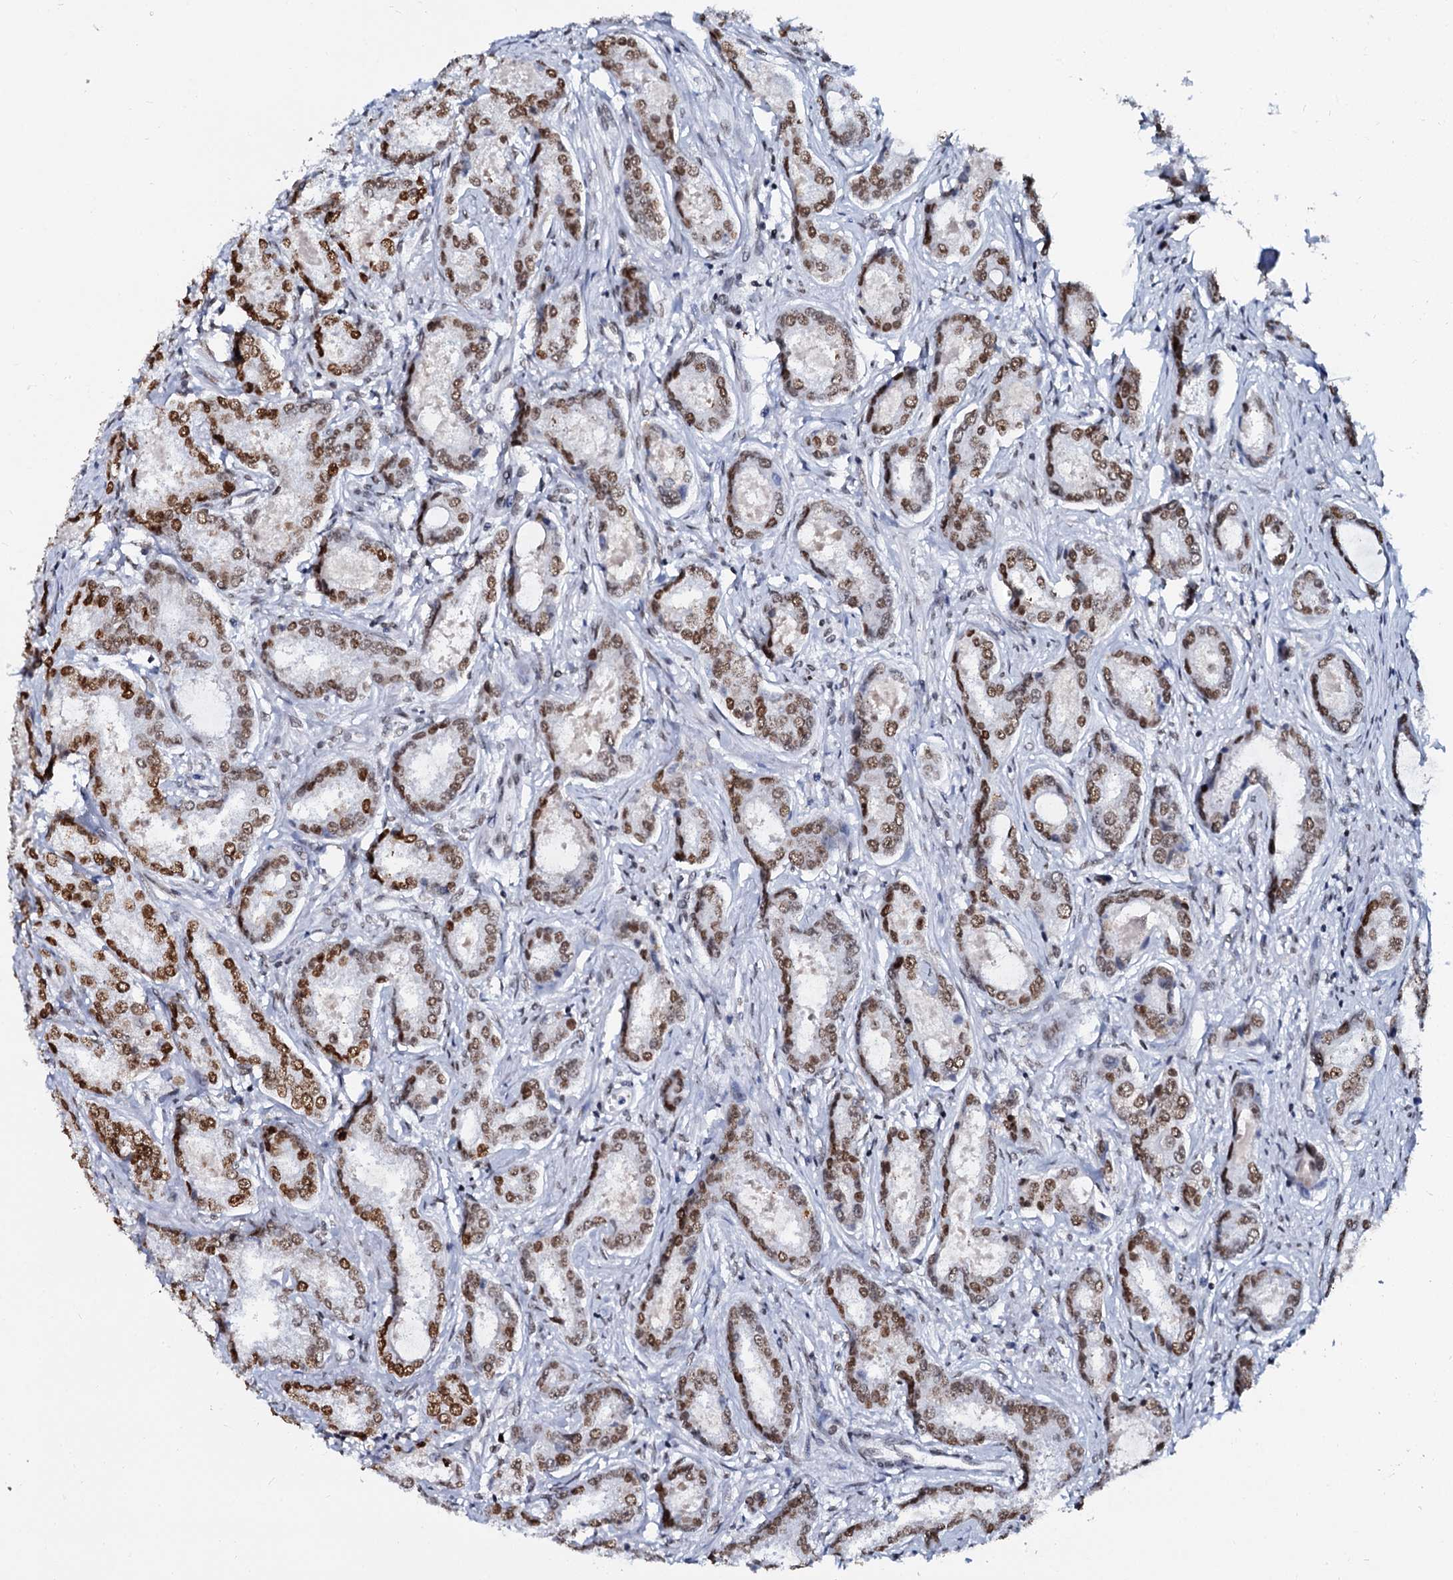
{"staining": {"intensity": "moderate", "quantity": ">75%", "location": "nuclear"}, "tissue": "prostate cancer", "cell_type": "Tumor cells", "image_type": "cancer", "snomed": [{"axis": "morphology", "description": "Adenocarcinoma, Low grade"}, {"axis": "topography", "description": "Prostate"}], "caption": "High-power microscopy captured an IHC image of prostate cancer, revealing moderate nuclear positivity in approximately >75% of tumor cells.", "gene": "CMAS", "patient": {"sex": "male", "age": 68}}